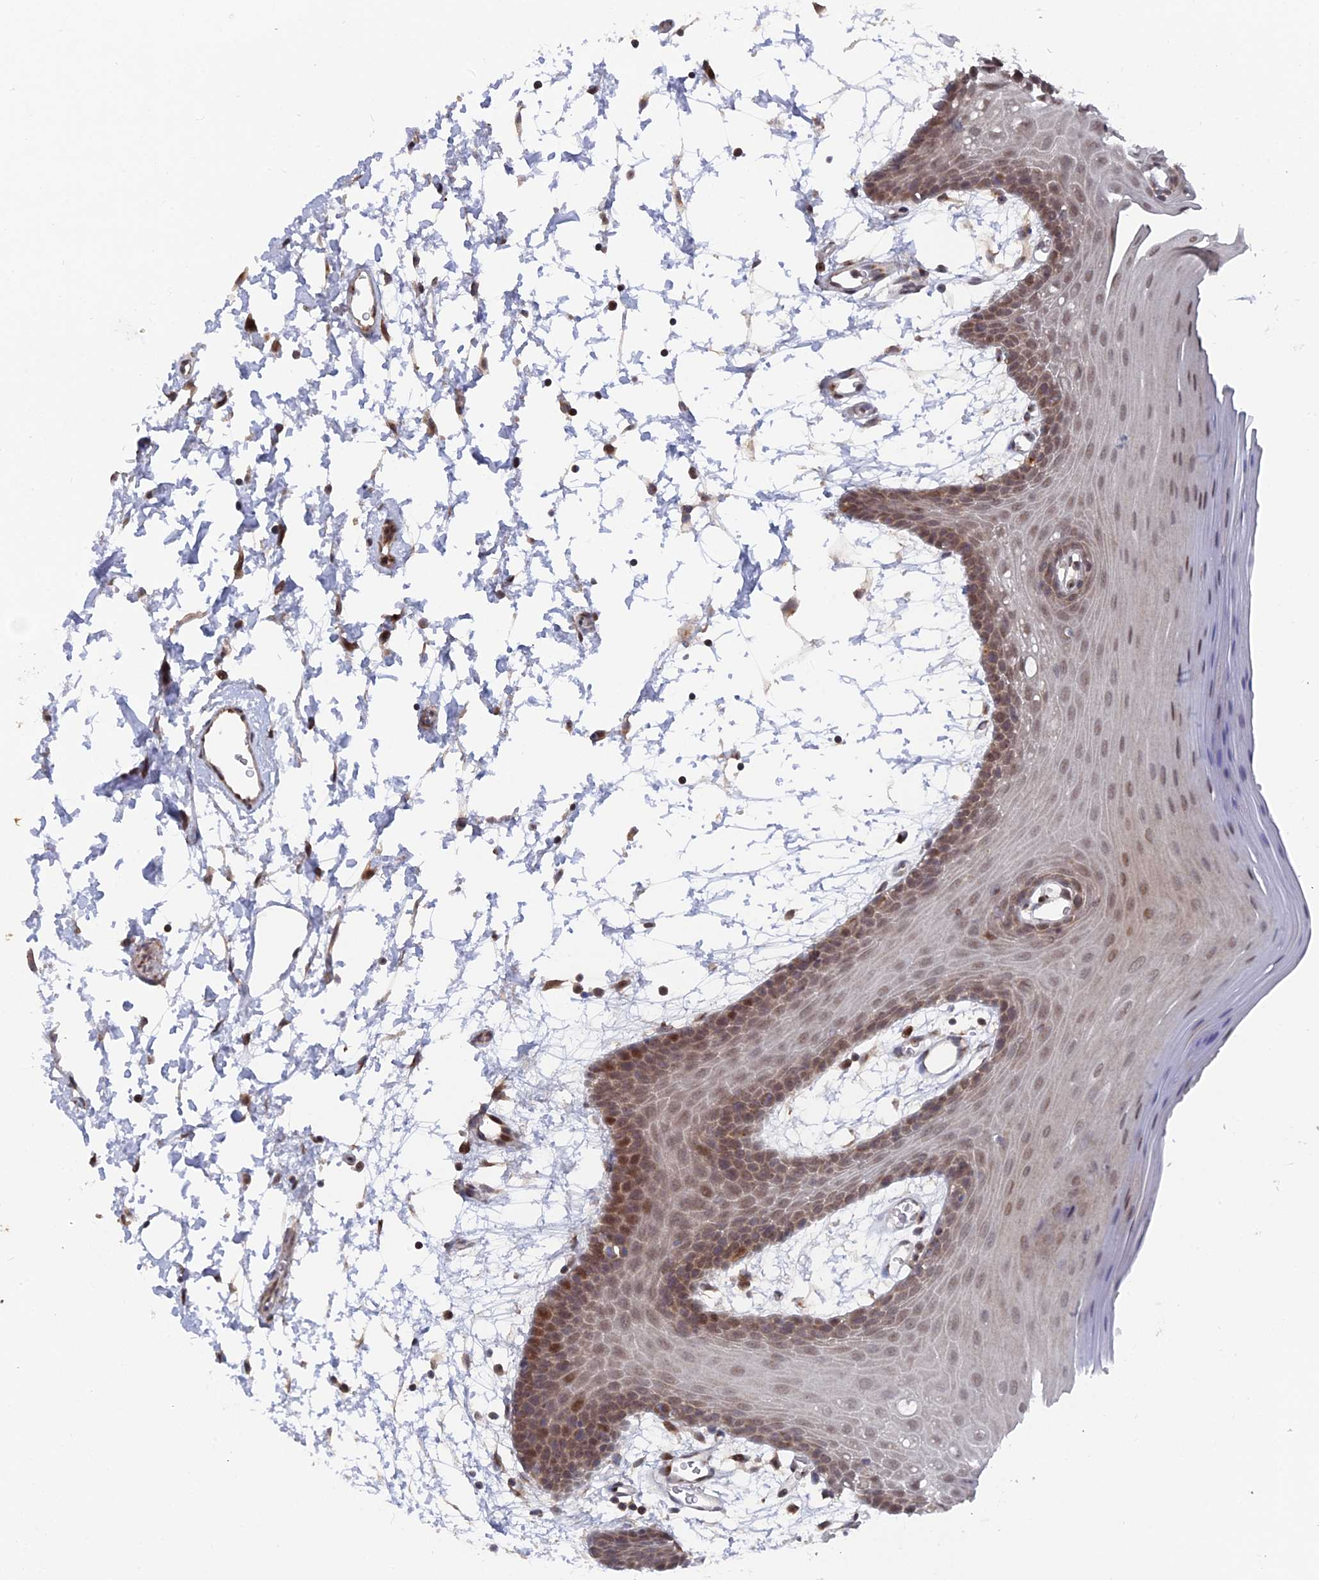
{"staining": {"intensity": "moderate", "quantity": "25%-75%", "location": "cytoplasmic/membranous,nuclear"}, "tissue": "oral mucosa", "cell_type": "Squamous epithelial cells", "image_type": "normal", "snomed": [{"axis": "morphology", "description": "Normal tissue, NOS"}, {"axis": "topography", "description": "Skeletal muscle"}, {"axis": "topography", "description": "Oral tissue"}, {"axis": "topography", "description": "Salivary gland"}, {"axis": "topography", "description": "Peripheral nerve tissue"}], "caption": "This is a micrograph of IHC staining of normal oral mucosa, which shows moderate positivity in the cytoplasmic/membranous,nuclear of squamous epithelial cells.", "gene": "FHIP2A", "patient": {"sex": "male", "age": 54}}